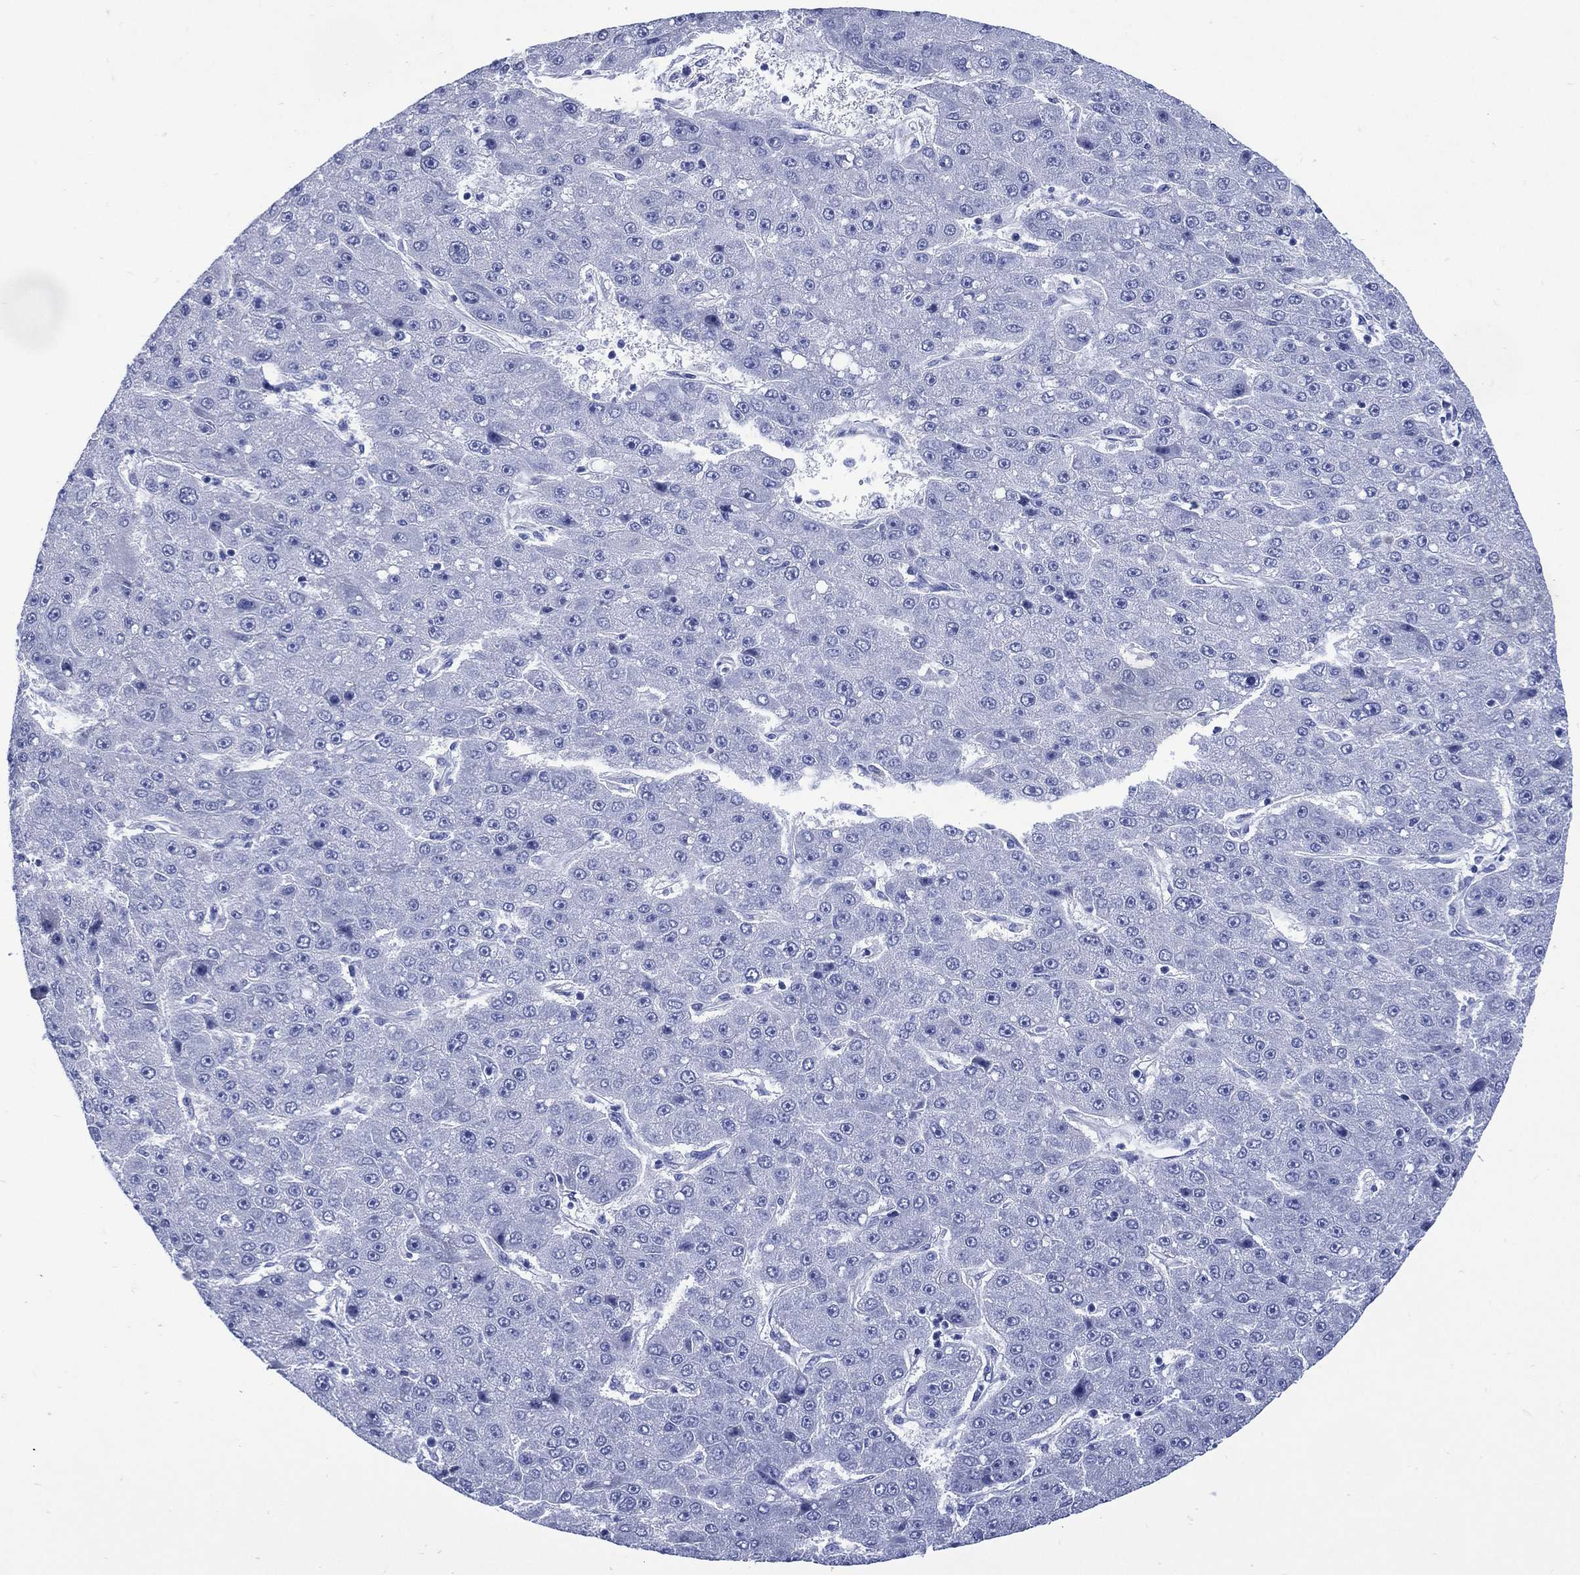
{"staining": {"intensity": "negative", "quantity": "none", "location": "none"}, "tissue": "liver cancer", "cell_type": "Tumor cells", "image_type": "cancer", "snomed": [{"axis": "morphology", "description": "Carcinoma, Hepatocellular, NOS"}, {"axis": "topography", "description": "Liver"}], "caption": "Photomicrograph shows no significant protein expression in tumor cells of liver cancer.", "gene": "SHCBP1L", "patient": {"sex": "male", "age": 67}}